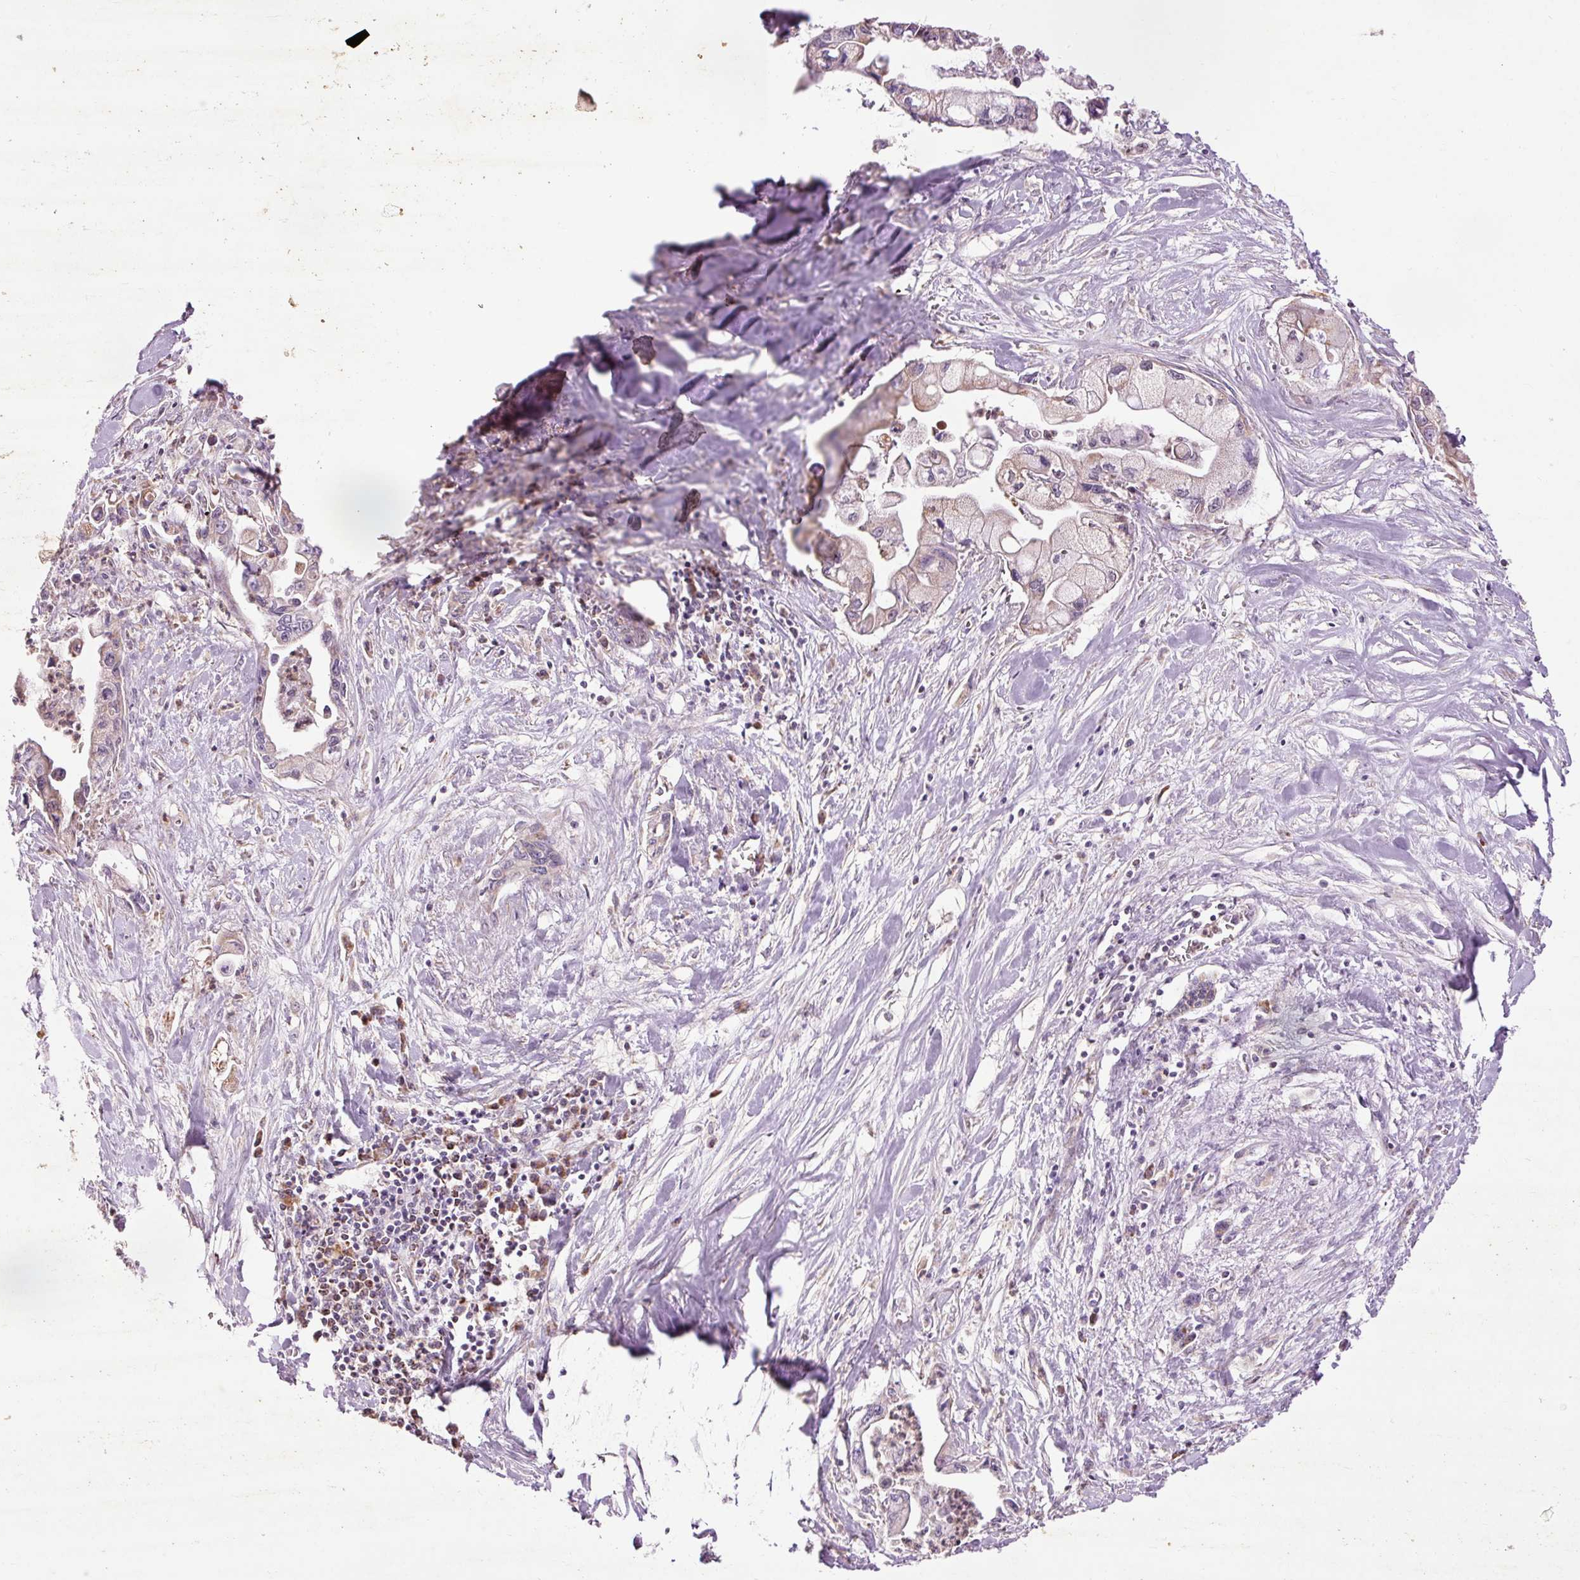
{"staining": {"intensity": "weak", "quantity": "<25%", "location": "cytoplasmic/membranous"}, "tissue": "pancreatic cancer", "cell_type": "Tumor cells", "image_type": "cancer", "snomed": [{"axis": "morphology", "description": "Adenocarcinoma, NOS"}, {"axis": "topography", "description": "Pancreas"}], "caption": "Tumor cells show no significant protein staining in adenocarcinoma (pancreatic).", "gene": "PRDX5", "patient": {"sex": "male", "age": 61}}